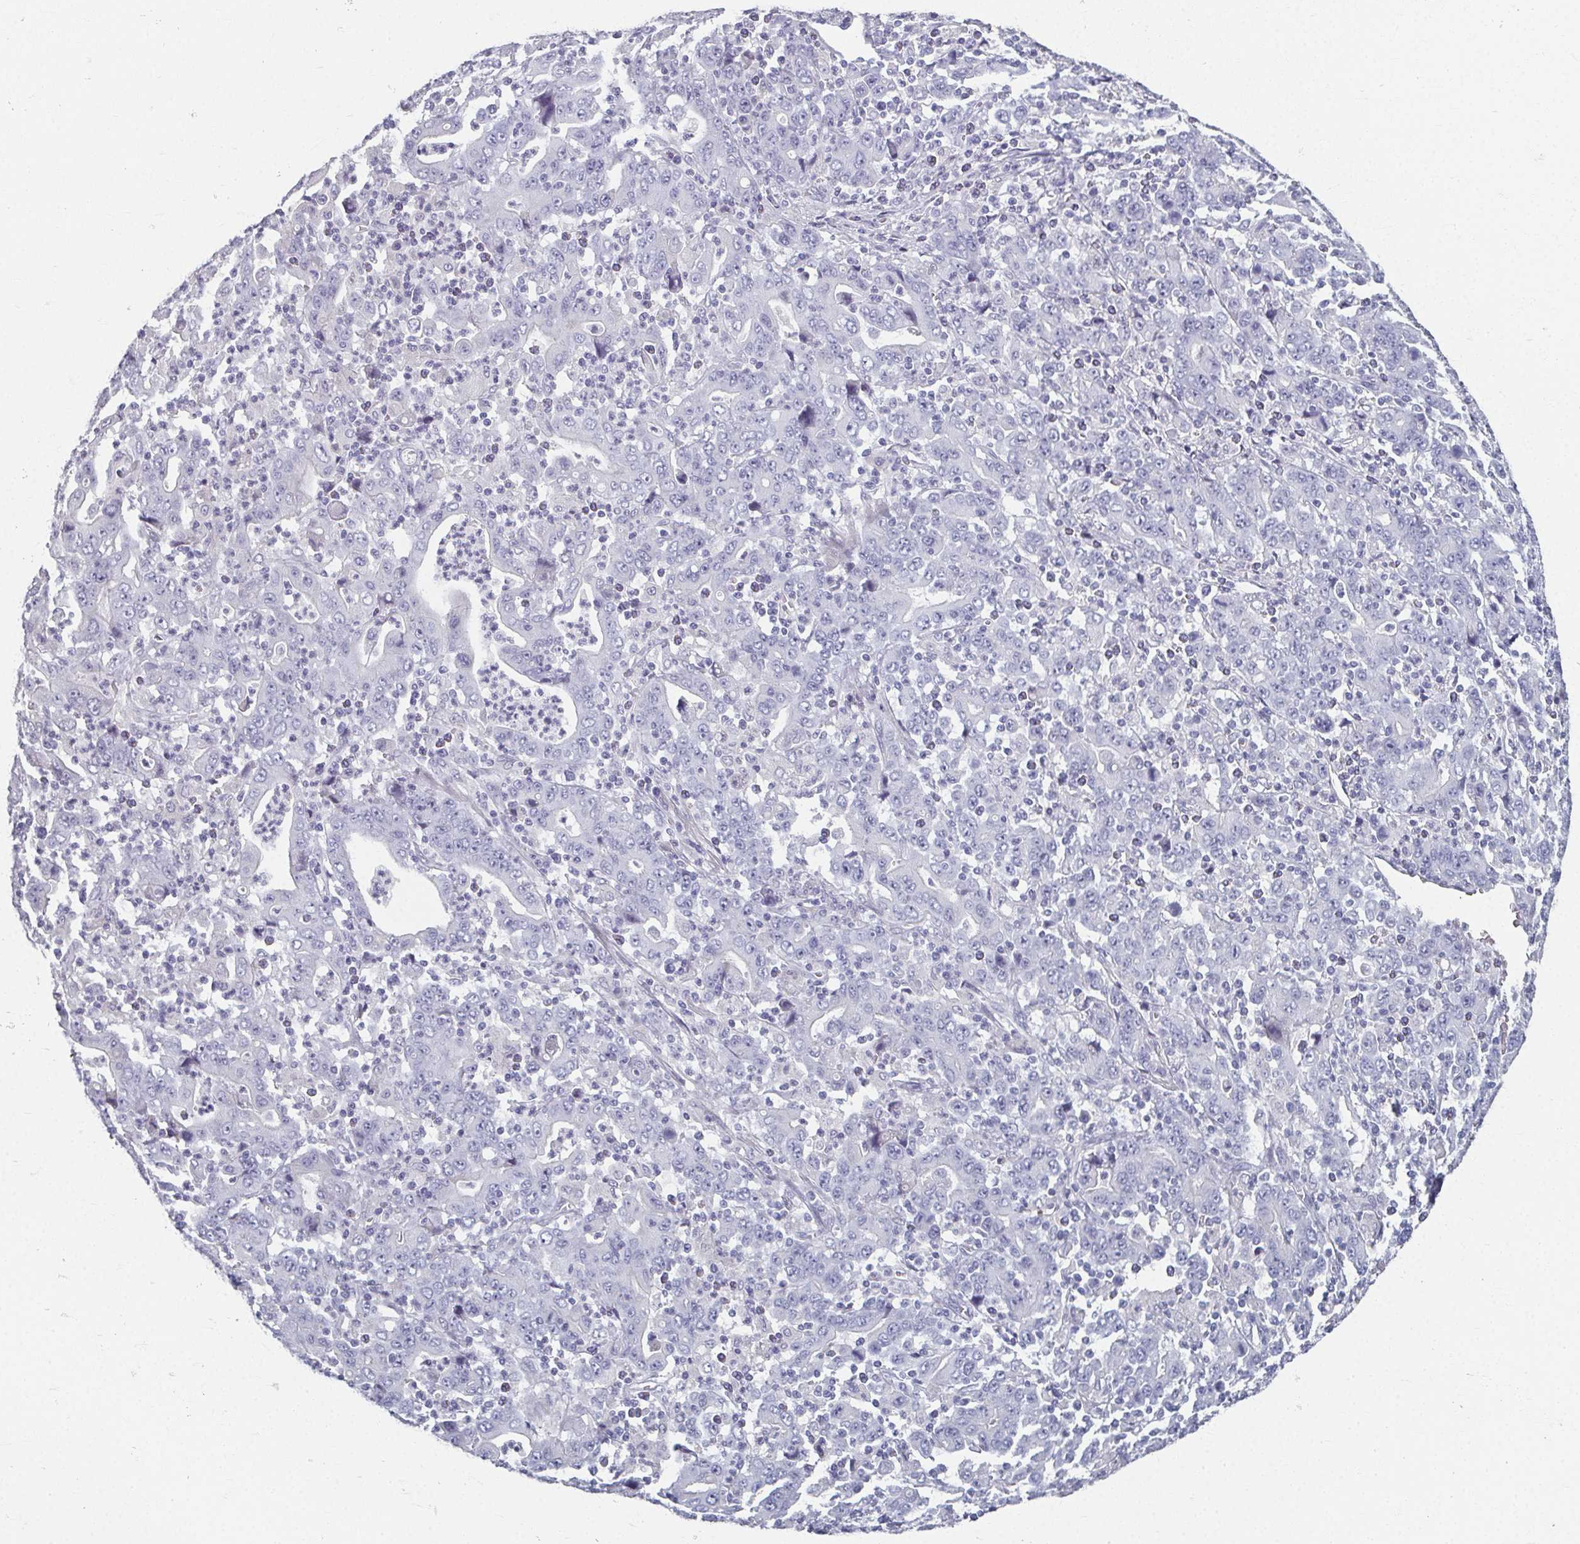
{"staining": {"intensity": "negative", "quantity": "none", "location": "none"}, "tissue": "stomach cancer", "cell_type": "Tumor cells", "image_type": "cancer", "snomed": [{"axis": "morphology", "description": "Adenocarcinoma, NOS"}, {"axis": "topography", "description": "Stomach, upper"}], "caption": "Human stomach adenocarcinoma stained for a protein using immunohistochemistry exhibits no positivity in tumor cells.", "gene": "CAMKV", "patient": {"sex": "male", "age": 69}}